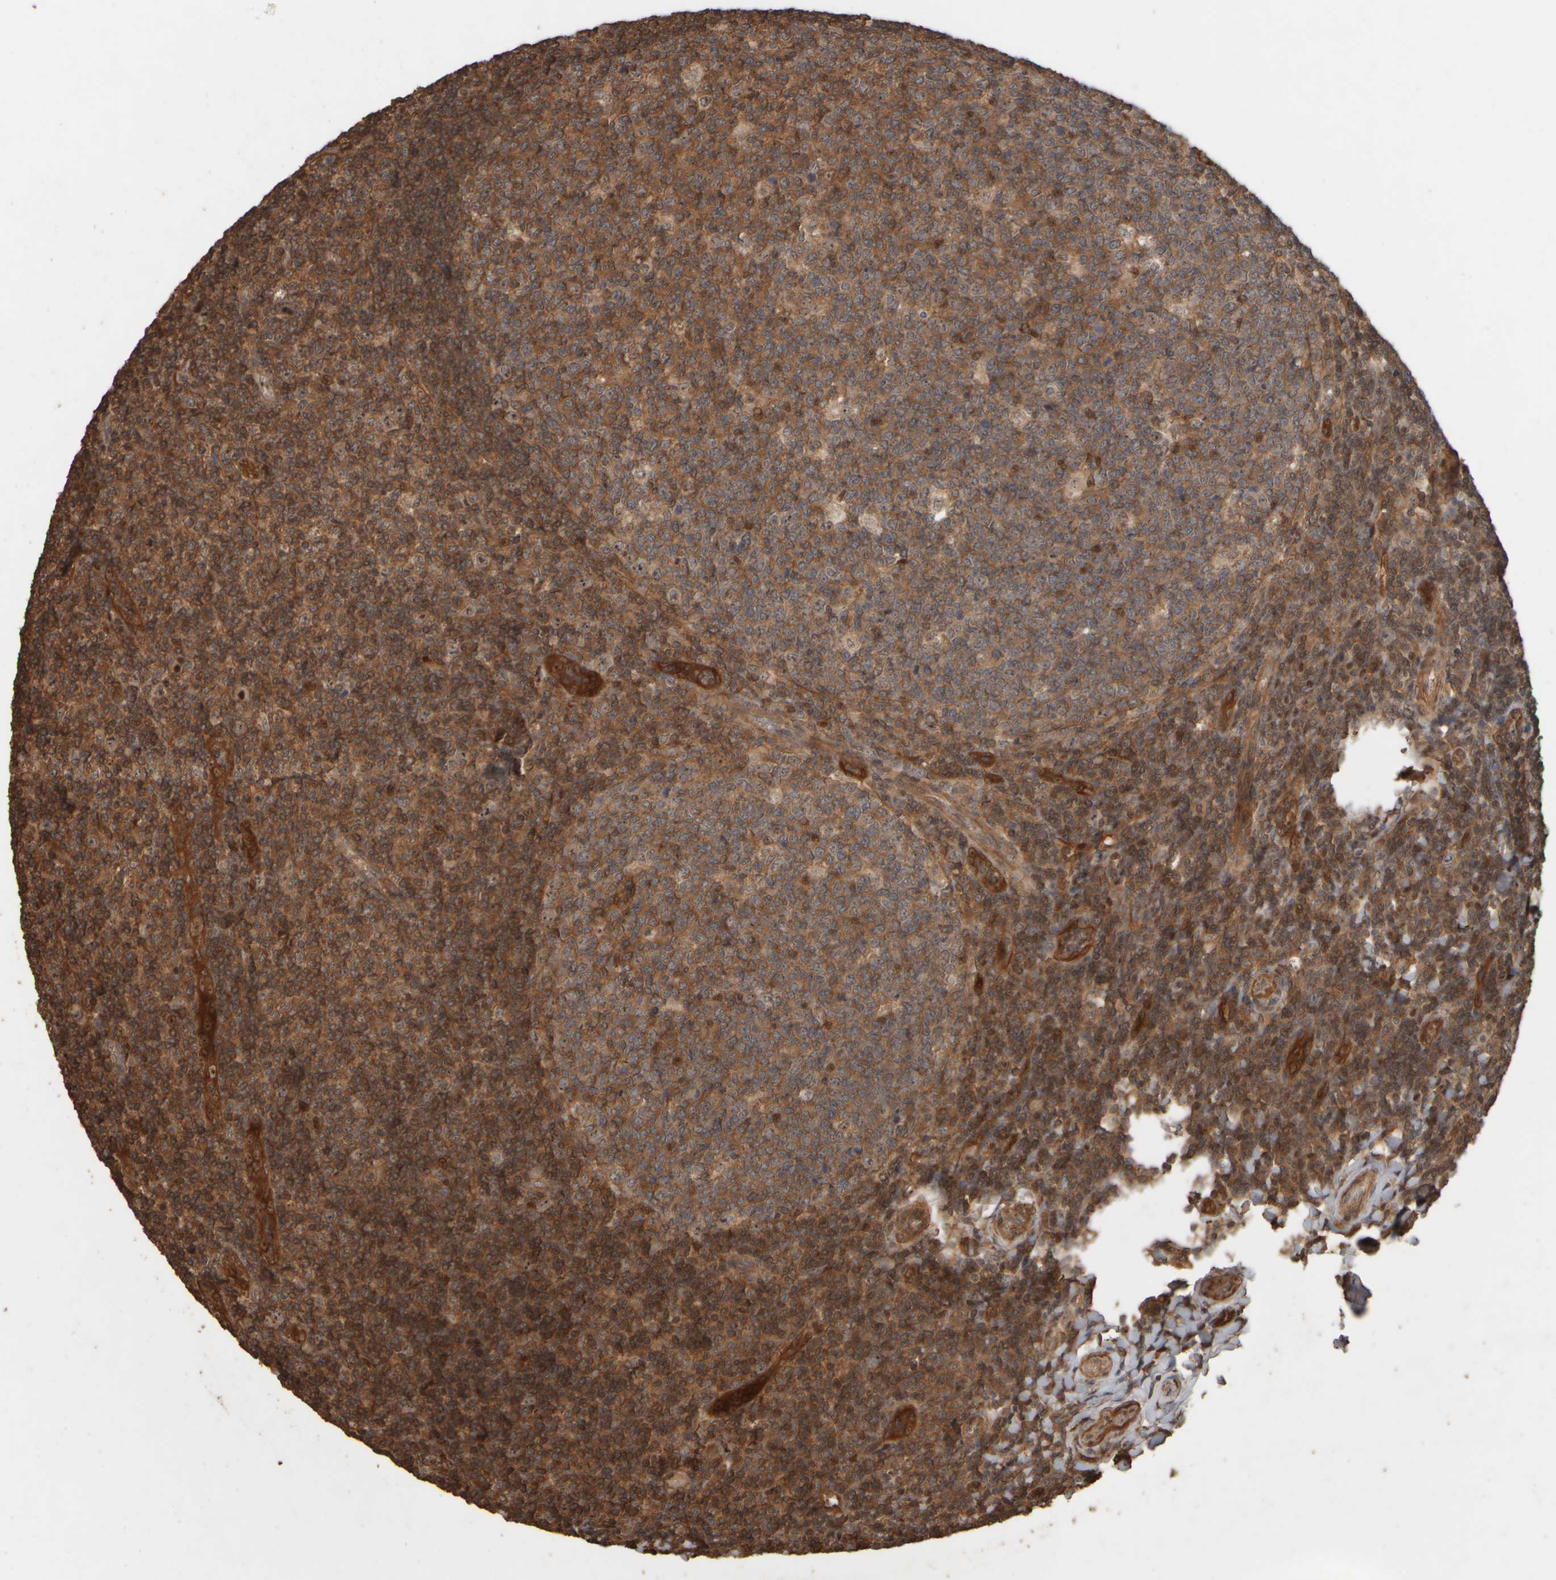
{"staining": {"intensity": "moderate", "quantity": ">75%", "location": "cytoplasmic/membranous"}, "tissue": "tonsil", "cell_type": "Germinal center cells", "image_type": "normal", "snomed": [{"axis": "morphology", "description": "Normal tissue, NOS"}, {"axis": "topography", "description": "Tonsil"}], "caption": "High-magnification brightfield microscopy of normal tonsil stained with DAB (3,3'-diaminobenzidine) (brown) and counterstained with hematoxylin (blue). germinal center cells exhibit moderate cytoplasmic/membranous expression is seen in approximately>75% of cells. The staining was performed using DAB to visualize the protein expression in brown, while the nuclei were stained in blue with hematoxylin (Magnification: 20x).", "gene": "SPHK1", "patient": {"sex": "female", "age": 19}}